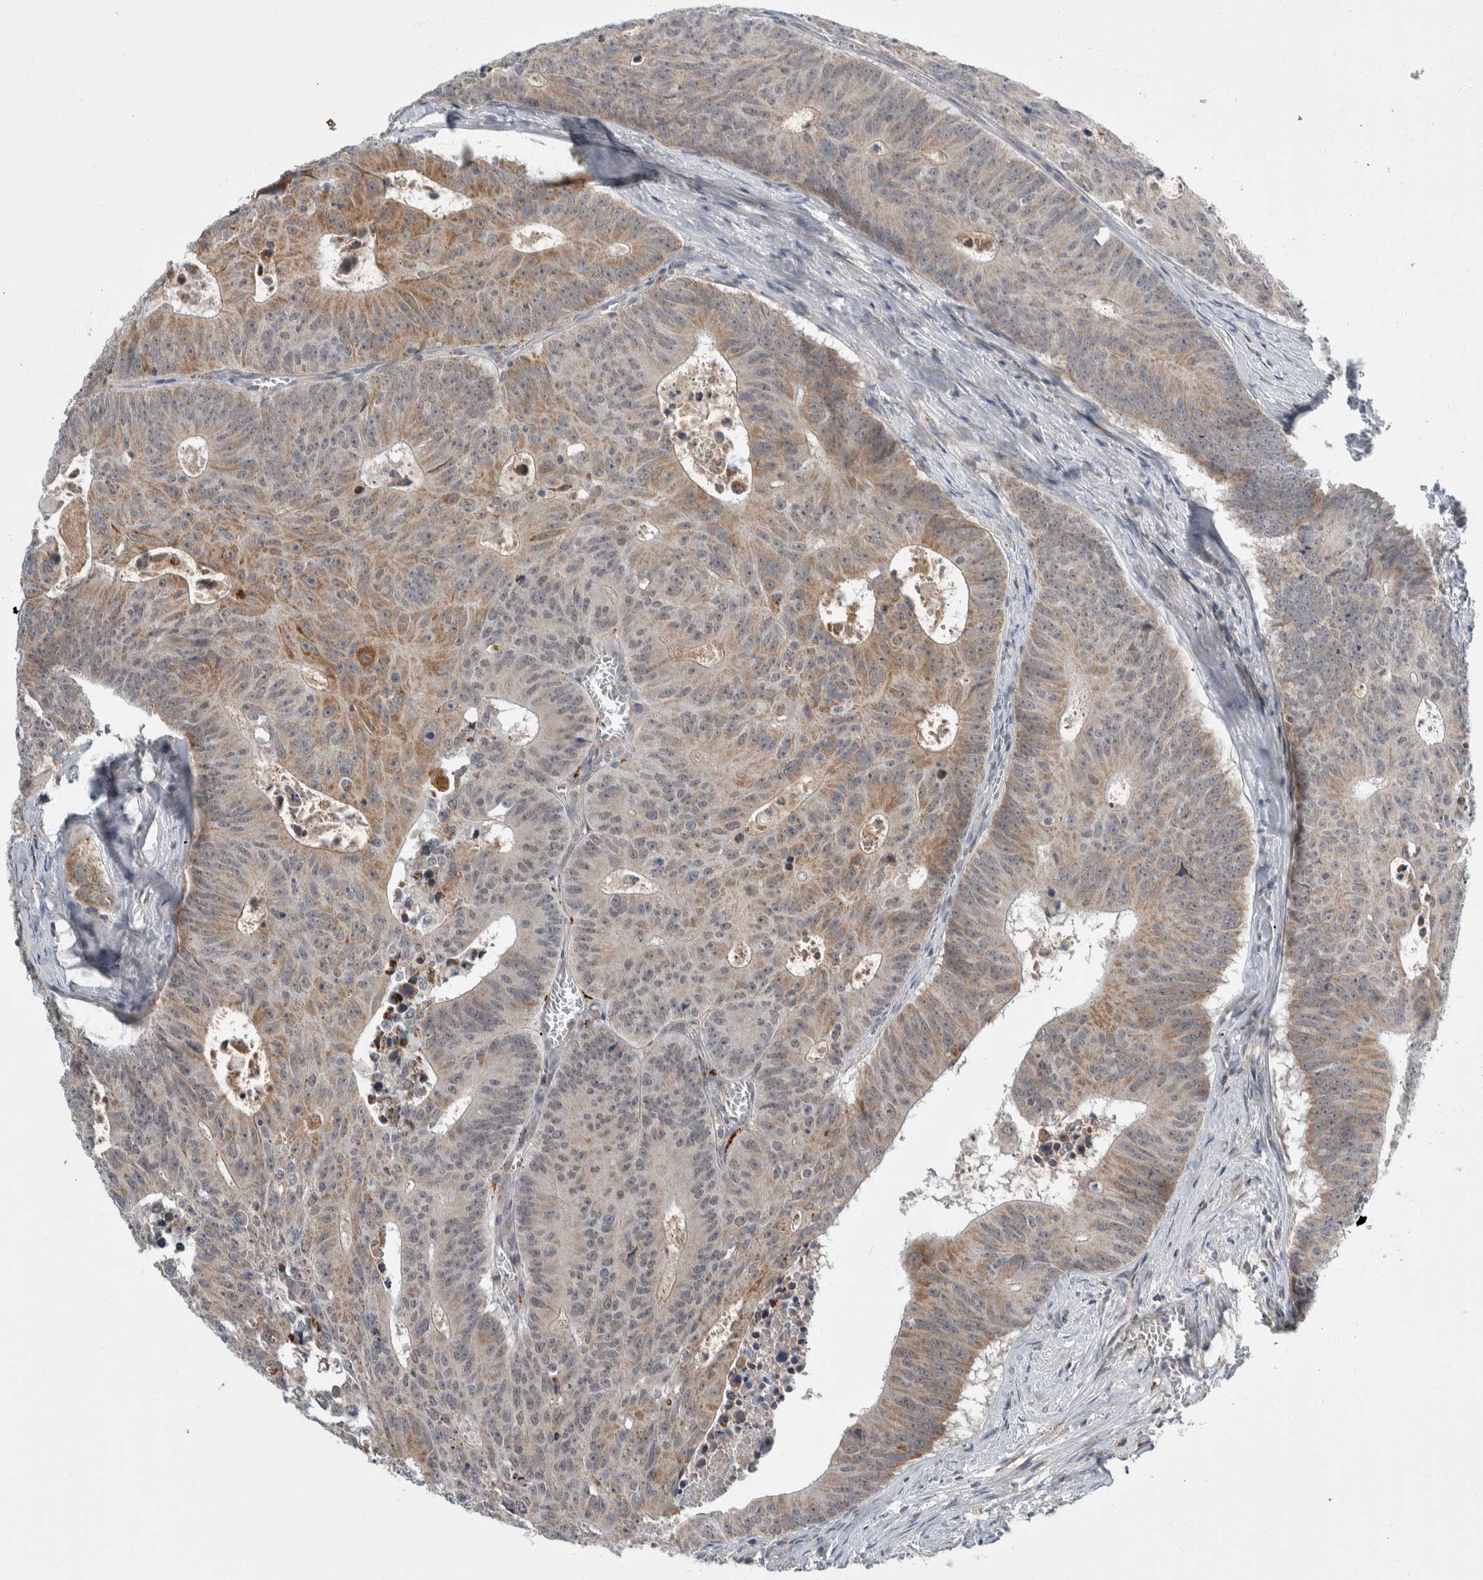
{"staining": {"intensity": "moderate", "quantity": "25%-75%", "location": "cytoplasmic/membranous"}, "tissue": "colorectal cancer", "cell_type": "Tumor cells", "image_type": "cancer", "snomed": [{"axis": "morphology", "description": "Adenocarcinoma, NOS"}, {"axis": "topography", "description": "Colon"}], "caption": "Colorectal cancer stained with a protein marker reveals moderate staining in tumor cells.", "gene": "SHPK", "patient": {"sex": "male", "age": 87}}